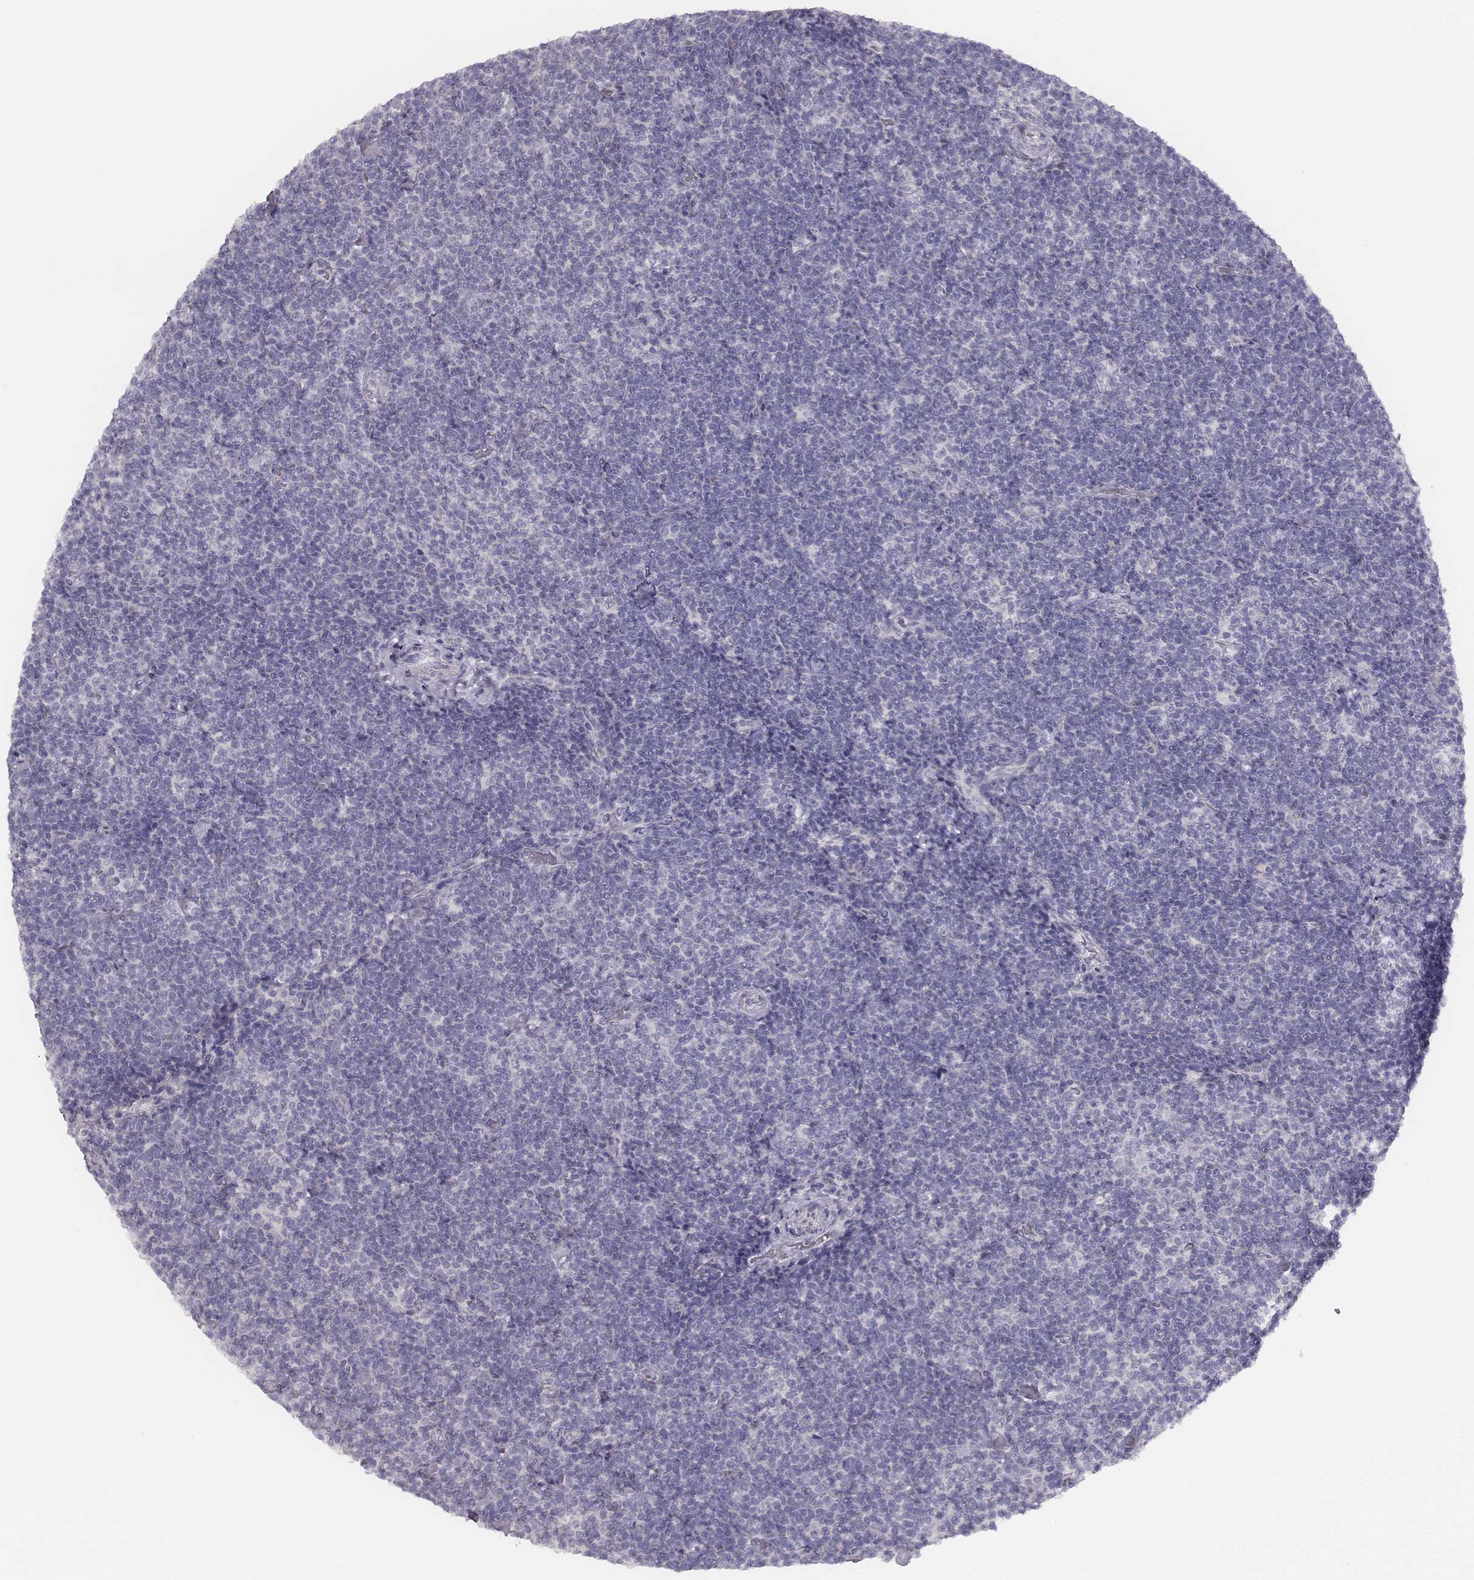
{"staining": {"intensity": "negative", "quantity": "none", "location": "none"}, "tissue": "lymphoma", "cell_type": "Tumor cells", "image_type": "cancer", "snomed": [{"axis": "morphology", "description": "Malignant lymphoma, non-Hodgkin's type, Low grade"}, {"axis": "topography", "description": "Lymph node"}], "caption": "This photomicrograph is of lymphoma stained with immunohistochemistry to label a protein in brown with the nuclei are counter-stained blue. There is no staining in tumor cells.", "gene": "MYH6", "patient": {"sex": "male", "age": 81}}